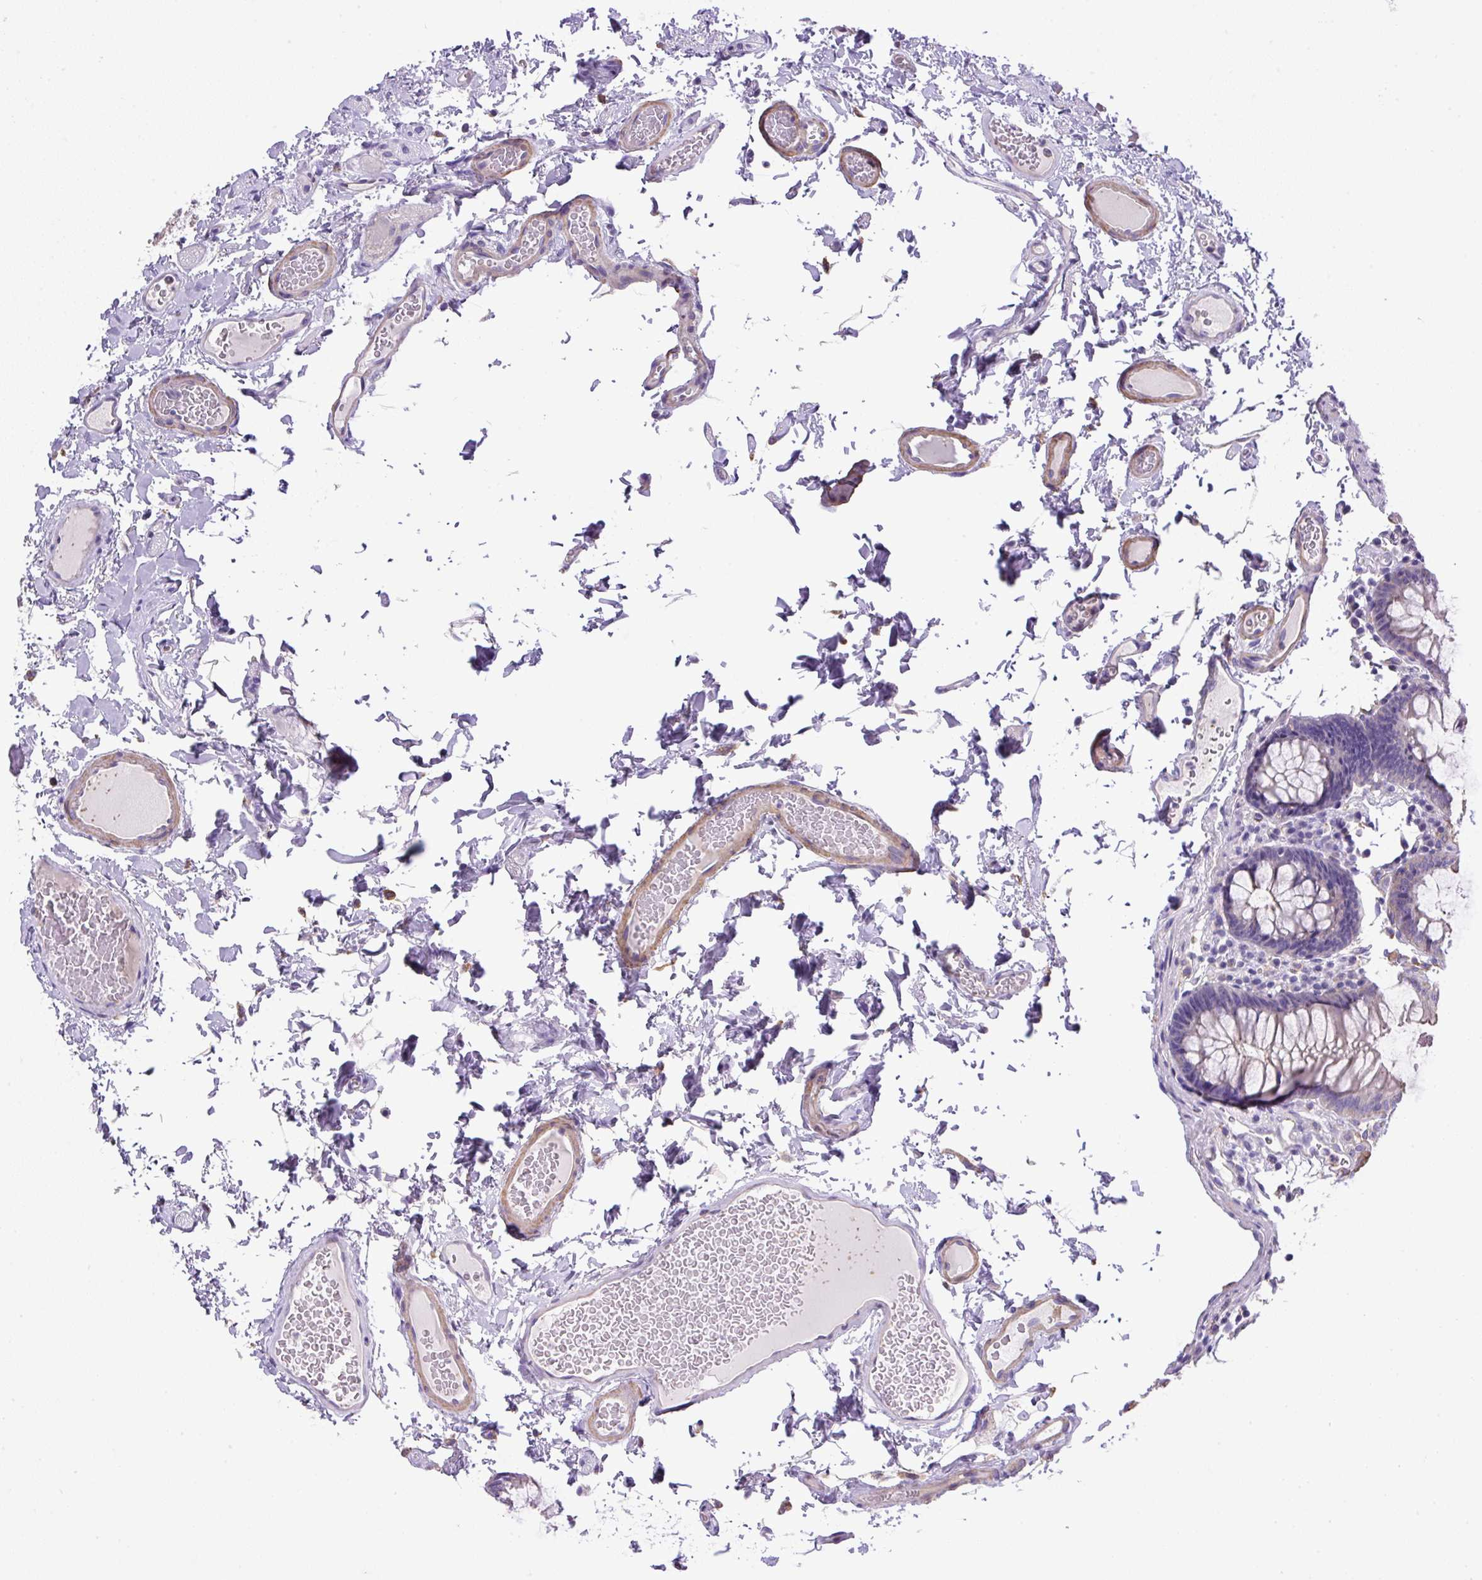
{"staining": {"intensity": "moderate", "quantity": ">75%", "location": "cytoplasmic/membranous"}, "tissue": "colon", "cell_type": "Endothelial cells", "image_type": "normal", "snomed": [{"axis": "morphology", "description": "Normal tissue, NOS"}, {"axis": "topography", "description": "Colon"}, {"axis": "topography", "description": "Peripheral nerve tissue"}], "caption": "About >75% of endothelial cells in normal colon reveal moderate cytoplasmic/membranous protein positivity as visualized by brown immunohistochemical staining.", "gene": "NPTN", "patient": {"sex": "male", "age": 84}}